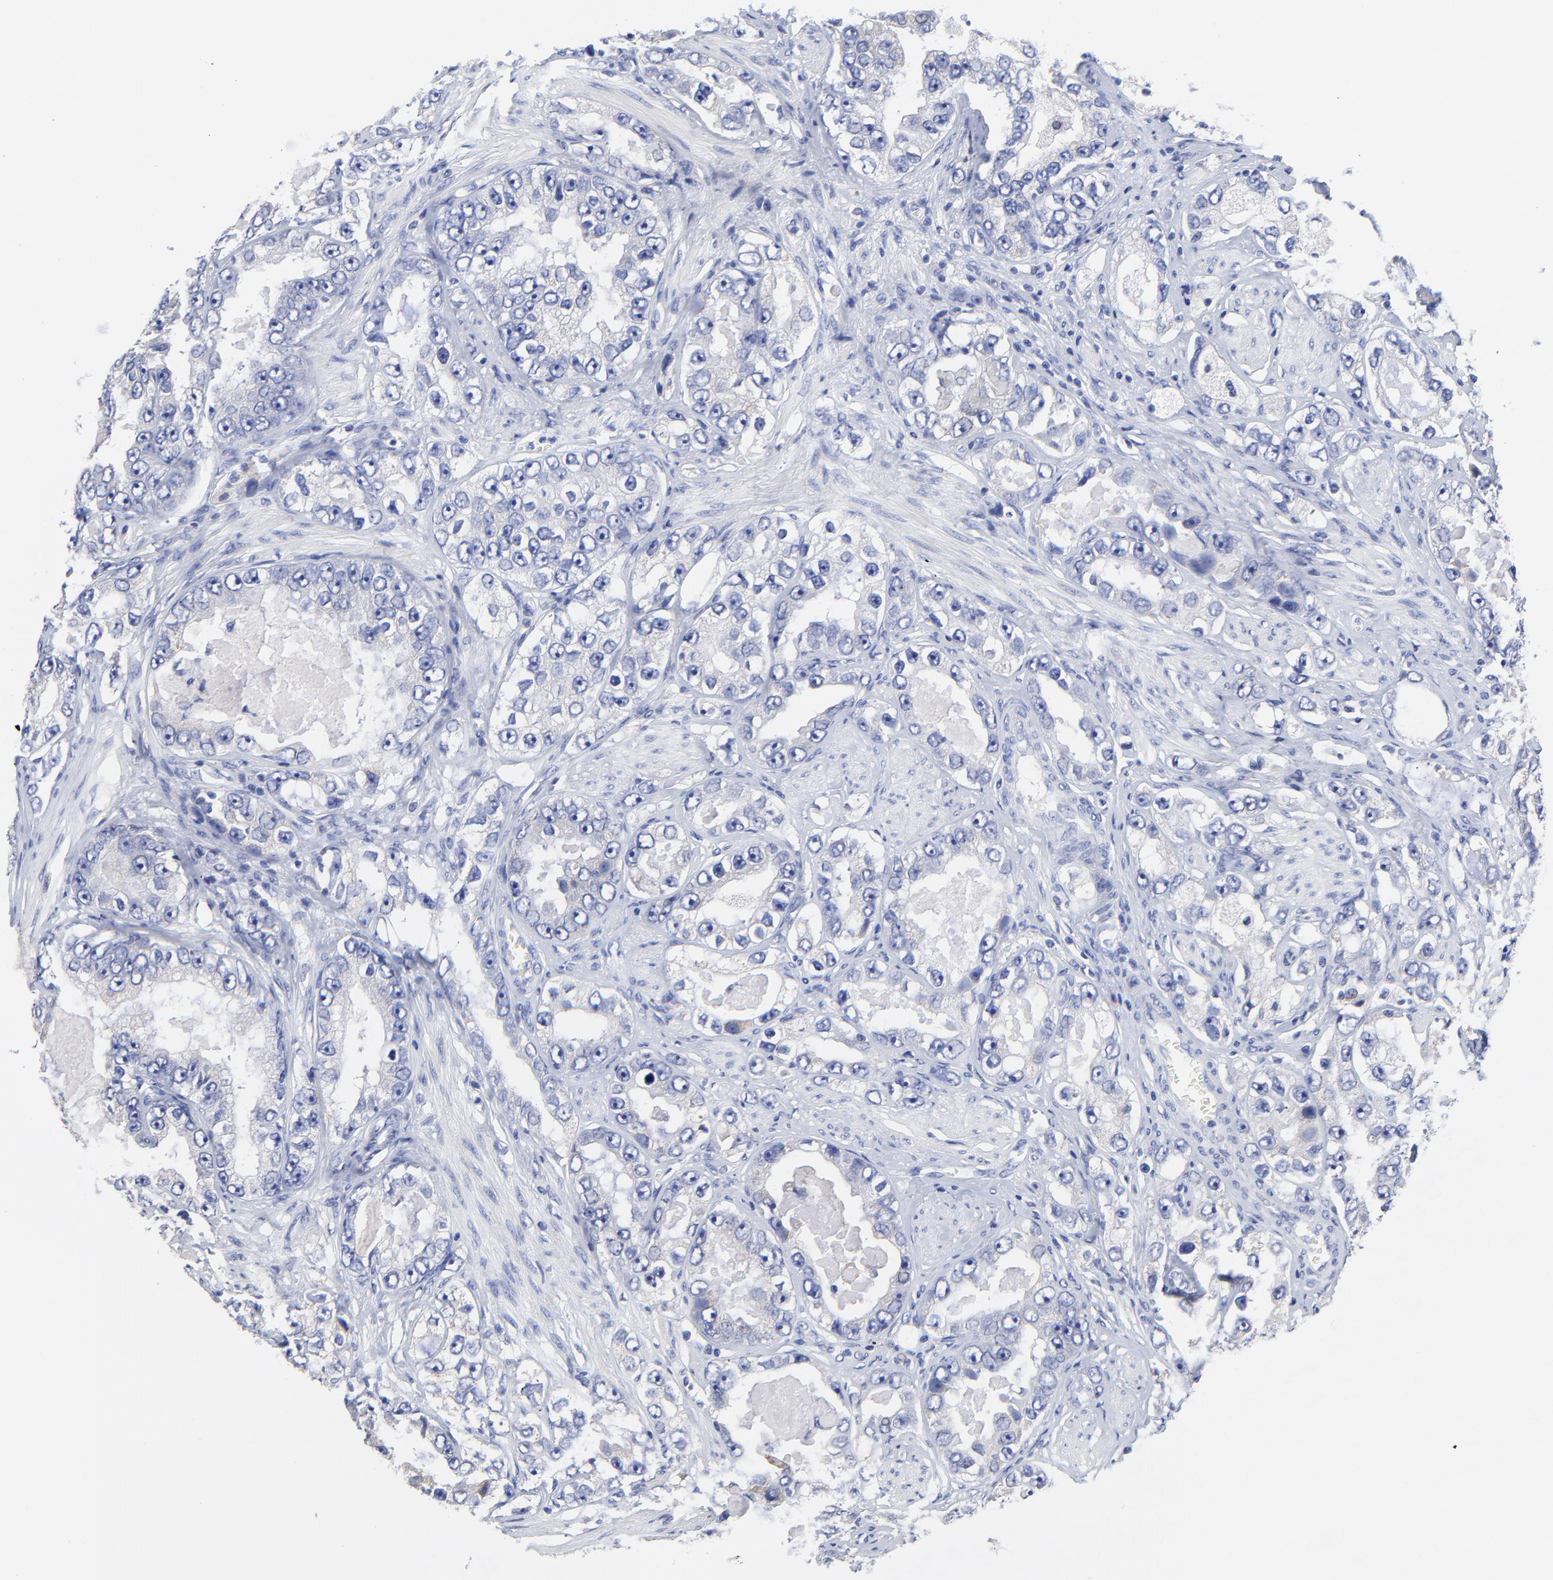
{"staining": {"intensity": "negative", "quantity": "none", "location": "none"}, "tissue": "prostate cancer", "cell_type": "Tumor cells", "image_type": "cancer", "snomed": [{"axis": "morphology", "description": "Adenocarcinoma, High grade"}, {"axis": "topography", "description": "Prostate"}], "caption": "An image of human adenocarcinoma (high-grade) (prostate) is negative for staining in tumor cells.", "gene": "LAX1", "patient": {"sex": "male", "age": 63}}